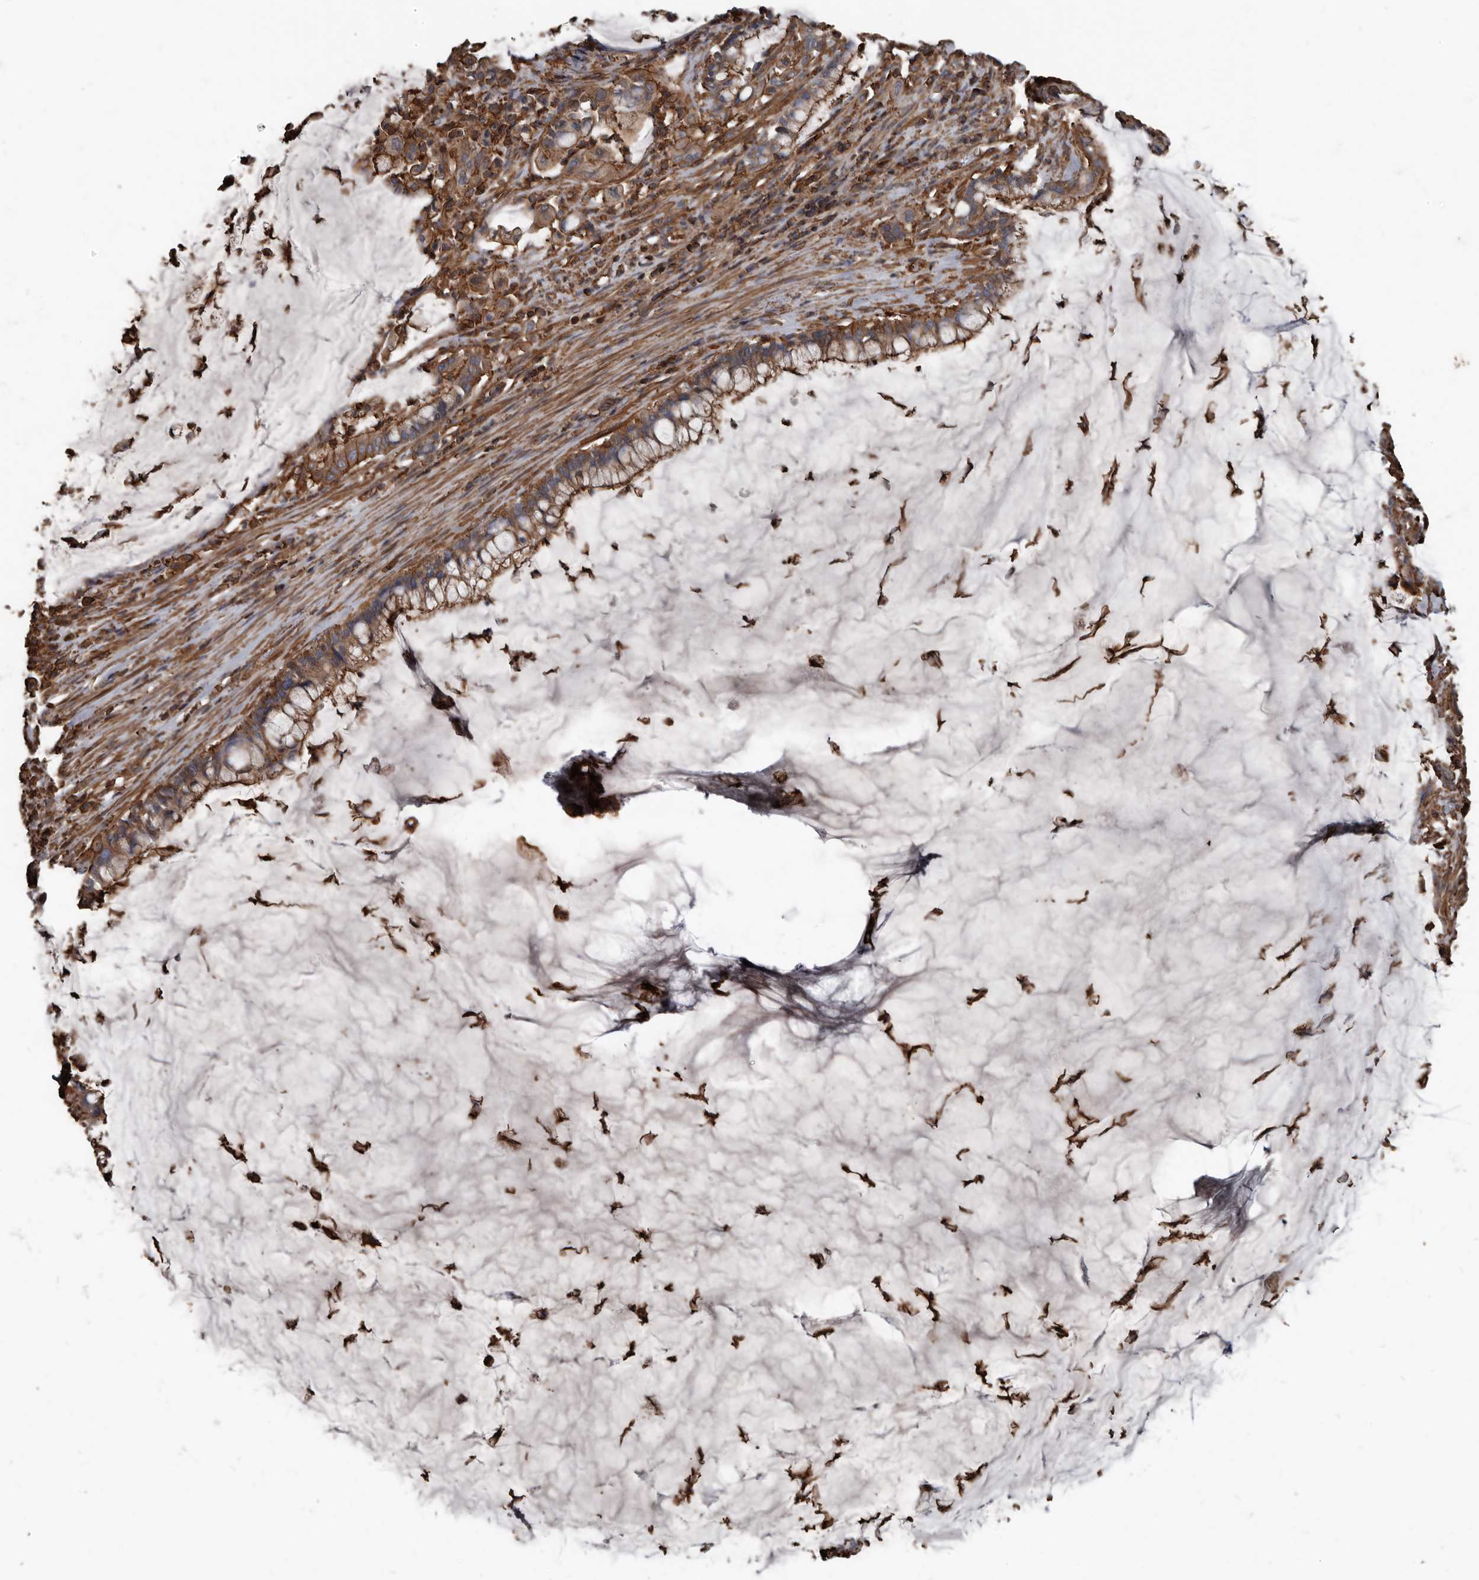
{"staining": {"intensity": "moderate", "quantity": ">75%", "location": "cytoplasmic/membranous"}, "tissue": "pancreatic cancer", "cell_type": "Tumor cells", "image_type": "cancer", "snomed": [{"axis": "morphology", "description": "Adenocarcinoma, NOS"}, {"axis": "topography", "description": "Pancreas"}], "caption": "Tumor cells reveal moderate cytoplasmic/membranous positivity in about >75% of cells in pancreatic cancer (adenocarcinoma).", "gene": "DENND6B", "patient": {"sex": "male", "age": 41}}